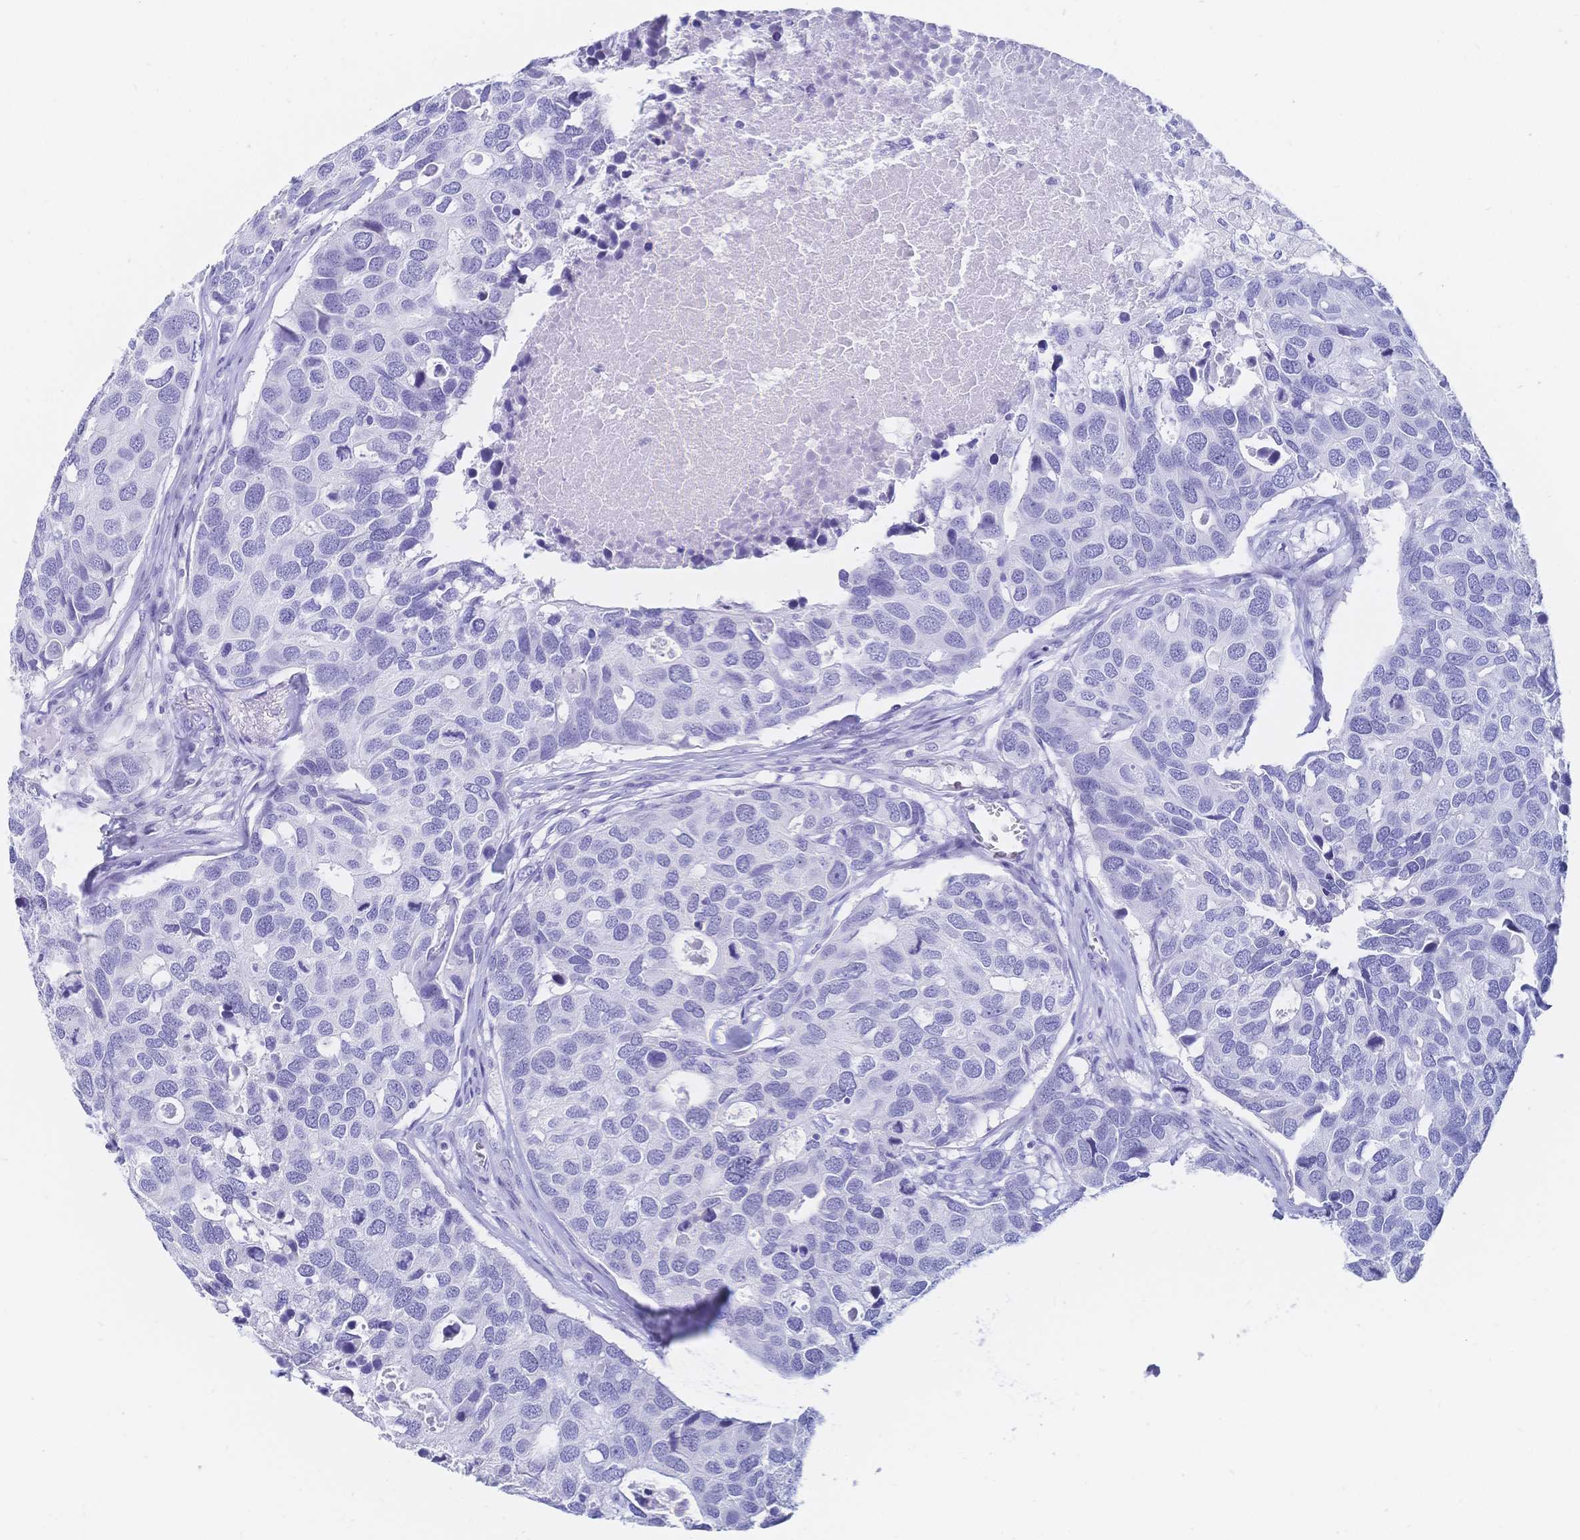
{"staining": {"intensity": "negative", "quantity": "none", "location": "none"}, "tissue": "breast cancer", "cell_type": "Tumor cells", "image_type": "cancer", "snomed": [{"axis": "morphology", "description": "Duct carcinoma"}, {"axis": "topography", "description": "Breast"}], "caption": "This is an IHC micrograph of breast cancer. There is no staining in tumor cells.", "gene": "MEP1B", "patient": {"sex": "female", "age": 83}}